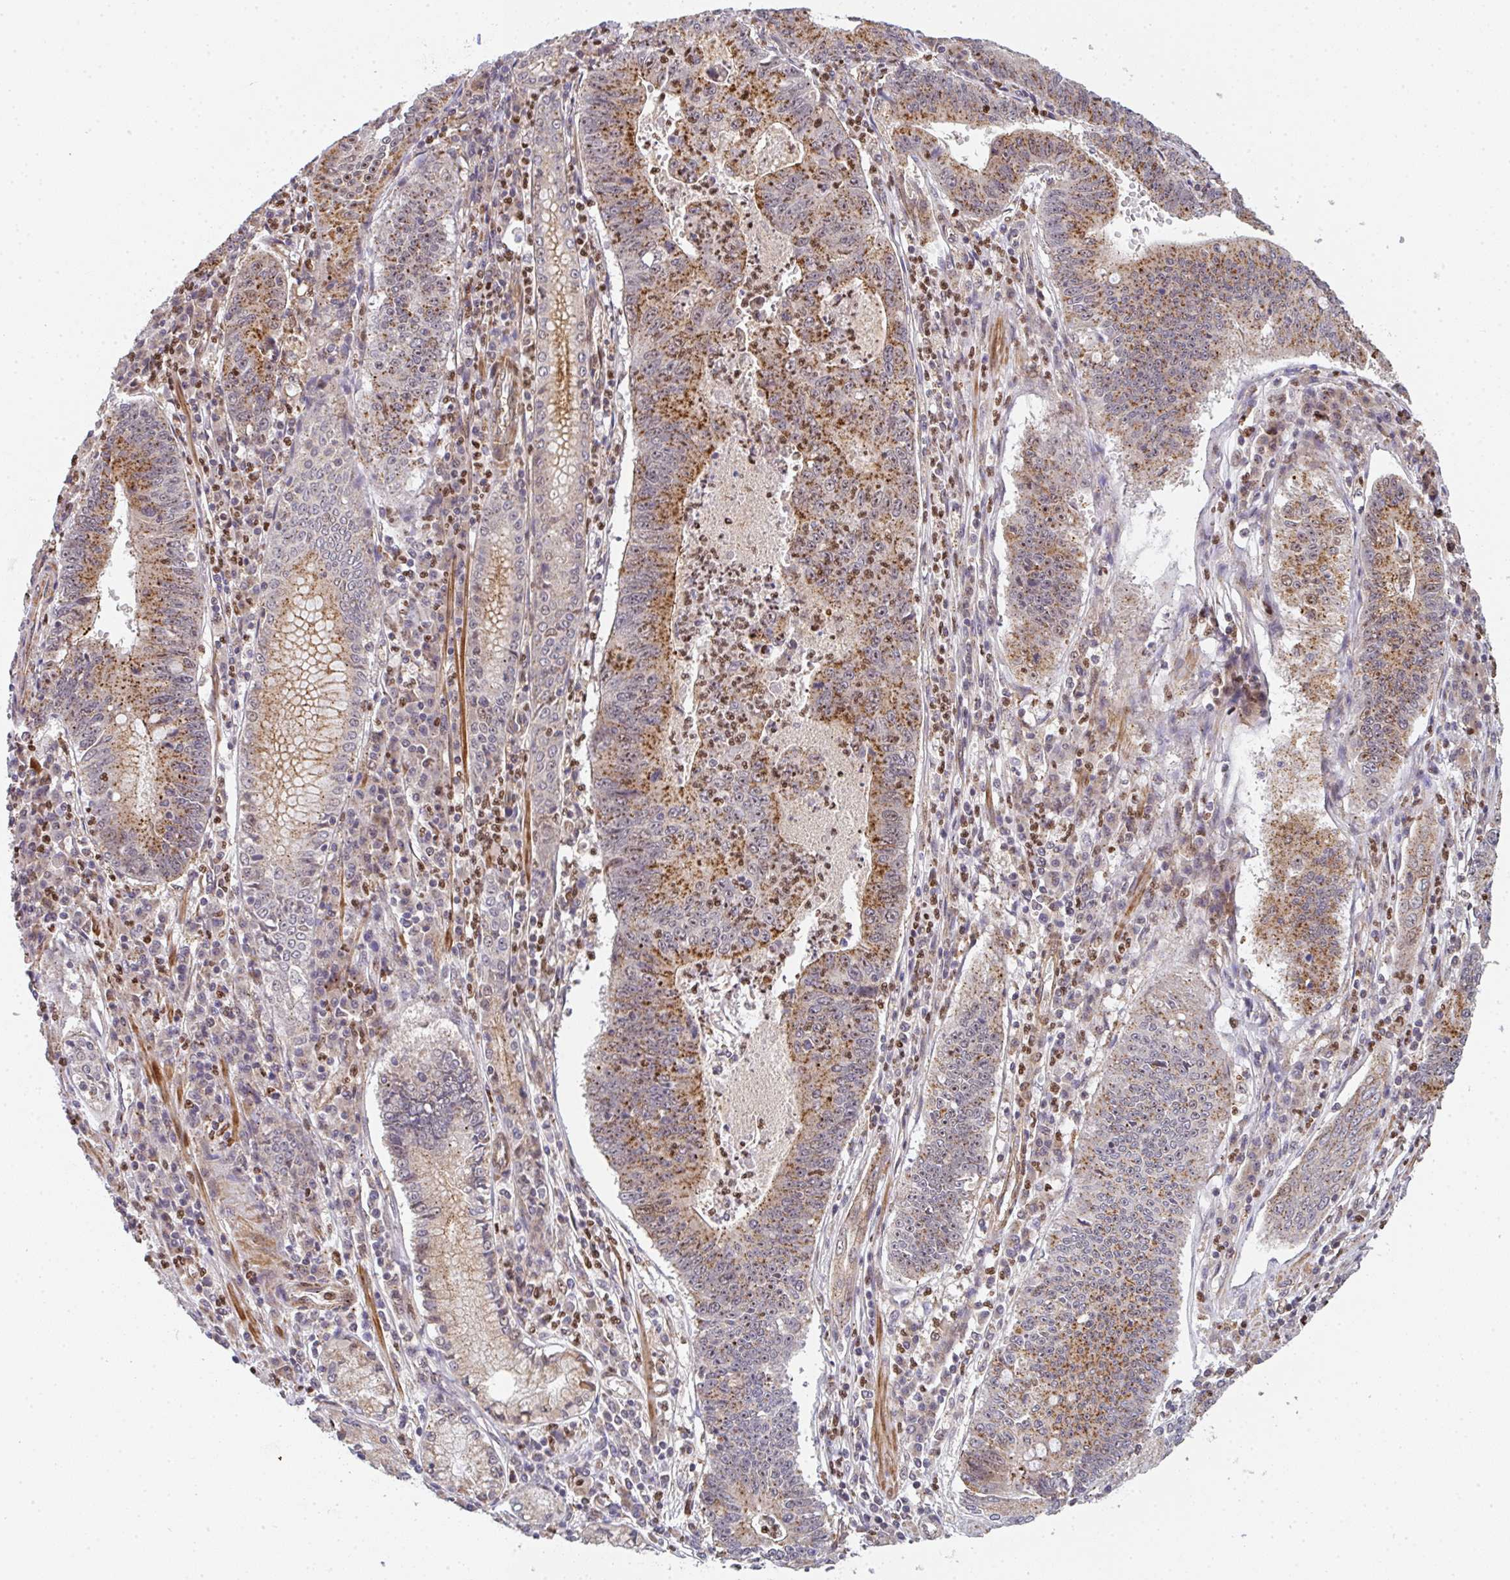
{"staining": {"intensity": "moderate", "quantity": ">75%", "location": "cytoplasmic/membranous,nuclear"}, "tissue": "stomach cancer", "cell_type": "Tumor cells", "image_type": "cancer", "snomed": [{"axis": "morphology", "description": "Adenocarcinoma, NOS"}, {"axis": "topography", "description": "Stomach"}], "caption": "Protein analysis of stomach adenocarcinoma tissue demonstrates moderate cytoplasmic/membranous and nuclear staining in about >75% of tumor cells.", "gene": "SIMC1", "patient": {"sex": "male", "age": 59}}